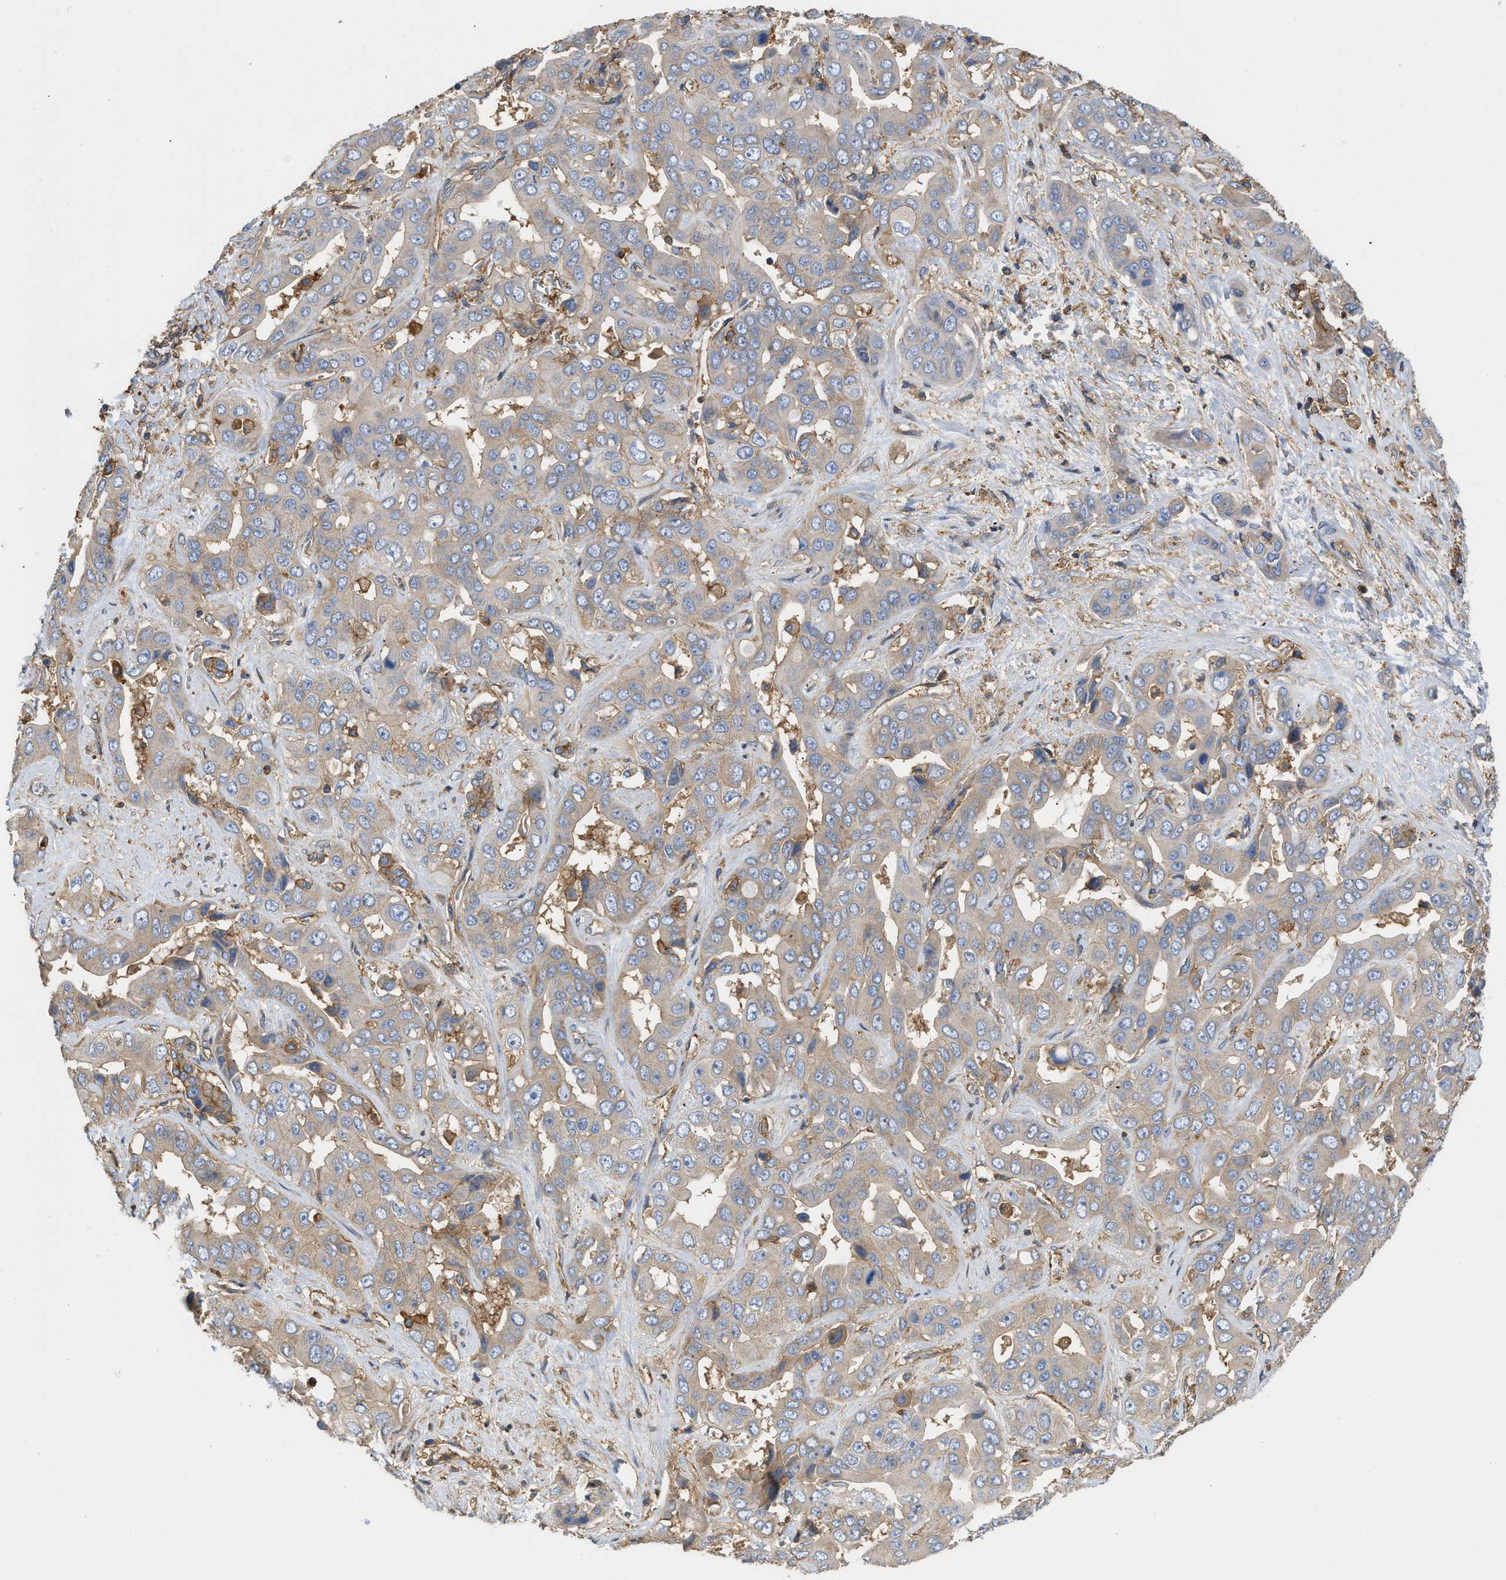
{"staining": {"intensity": "weak", "quantity": "25%-75%", "location": "cytoplasmic/membranous"}, "tissue": "liver cancer", "cell_type": "Tumor cells", "image_type": "cancer", "snomed": [{"axis": "morphology", "description": "Cholangiocarcinoma"}, {"axis": "topography", "description": "Liver"}], "caption": "A brown stain shows weak cytoplasmic/membranous expression of a protein in human liver cholangiocarcinoma tumor cells. The protein is stained brown, and the nuclei are stained in blue (DAB IHC with brightfield microscopy, high magnification).", "gene": "GNB4", "patient": {"sex": "female", "age": 52}}